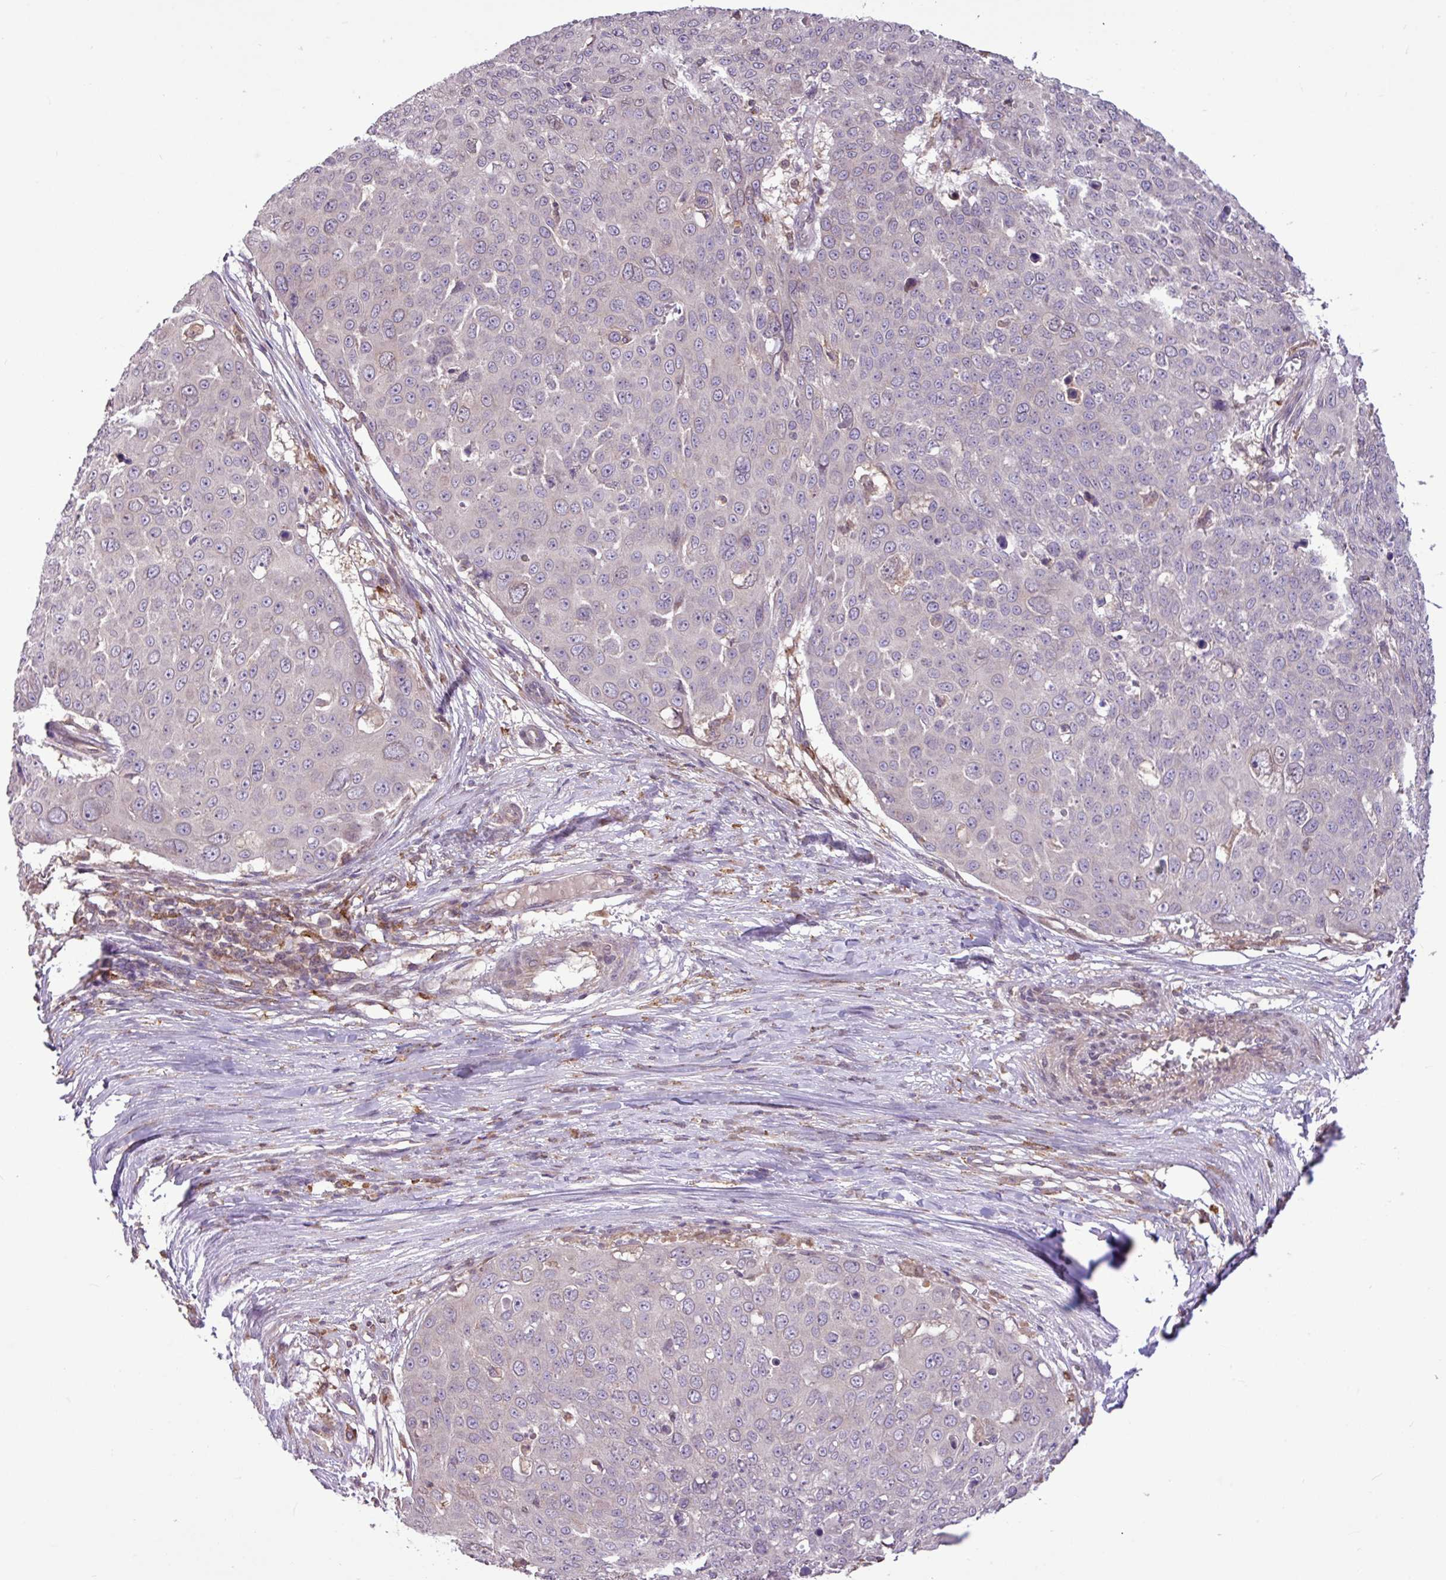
{"staining": {"intensity": "negative", "quantity": "none", "location": "none"}, "tissue": "skin cancer", "cell_type": "Tumor cells", "image_type": "cancer", "snomed": [{"axis": "morphology", "description": "Squamous cell carcinoma, NOS"}, {"axis": "topography", "description": "Skin"}], "caption": "IHC photomicrograph of human skin cancer stained for a protein (brown), which reveals no expression in tumor cells.", "gene": "ARHGEF25", "patient": {"sex": "male", "age": 71}}